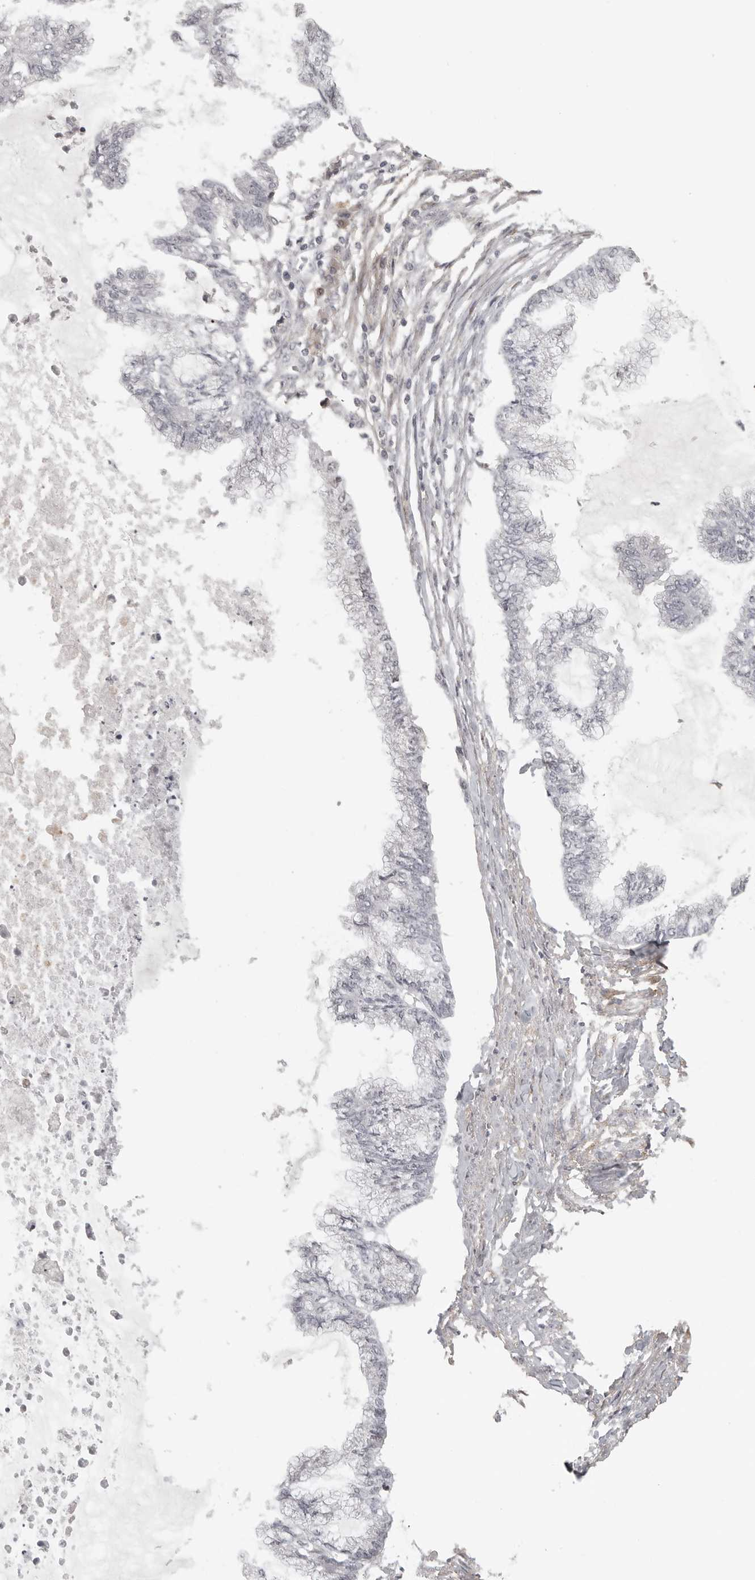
{"staining": {"intensity": "negative", "quantity": "none", "location": "none"}, "tissue": "endometrial cancer", "cell_type": "Tumor cells", "image_type": "cancer", "snomed": [{"axis": "morphology", "description": "Adenocarcinoma, NOS"}, {"axis": "topography", "description": "Endometrium"}], "caption": "An image of human endometrial adenocarcinoma is negative for staining in tumor cells.", "gene": "UROD", "patient": {"sex": "female", "age": 86}}